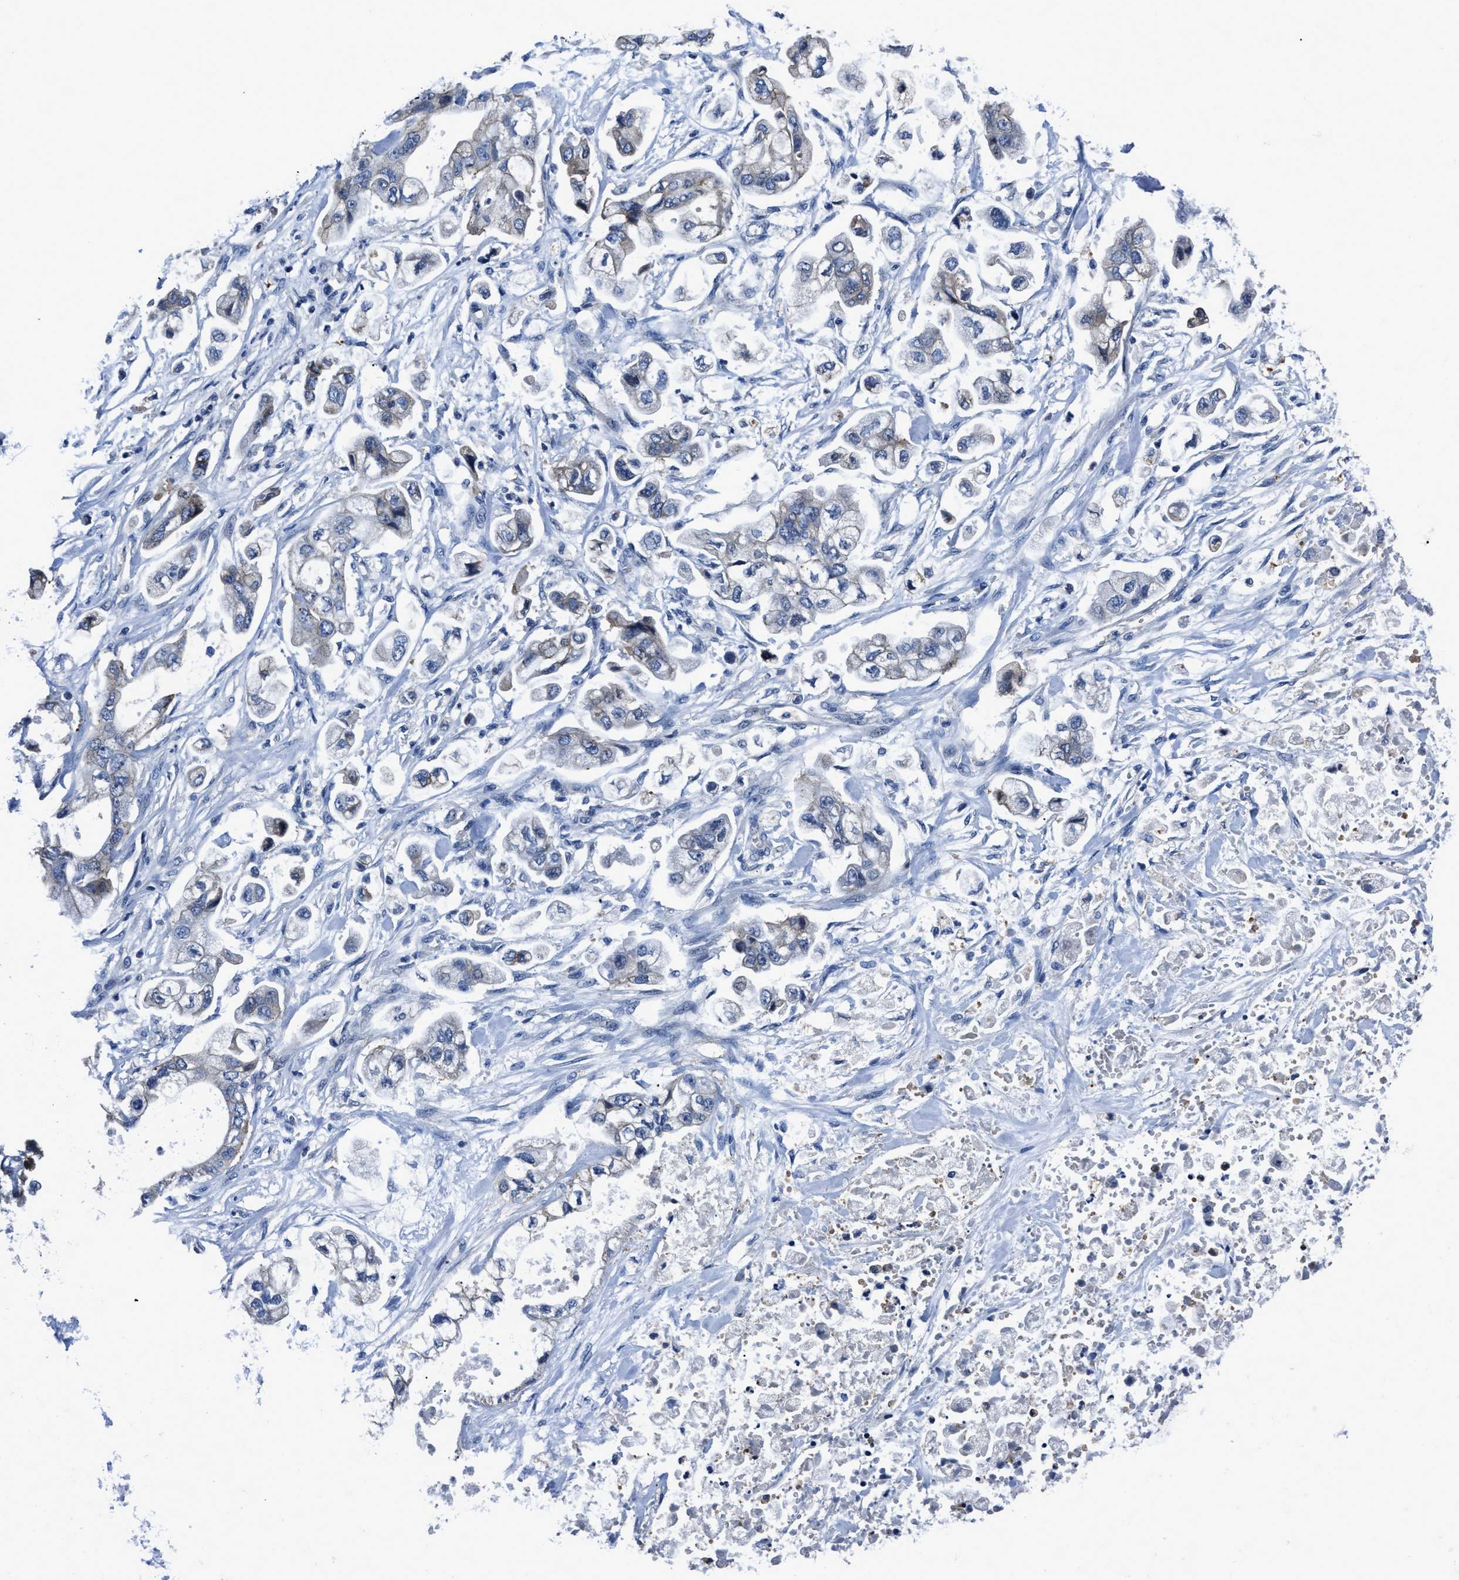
{"staining": {"intensity": "negative", "quantity": "none", "location": "none"}, "tissue": "stomach cancer", "cell_type": "Tumor cells", "image_type": "cancer", "snomed": [{"axis": "morphology", "description": "Normal tissue, NOS"}, {"axis": "morphology", "description": "Adenocarcinoma, NOS"}, {"axis": "topography", "description": "Stomach"}], "caption": "There is no significant staining in tumor cells of stomach cancer (adenocarcinoma).", "gene": "GHITM", "patient": {"sex": "male", "age": 62}}